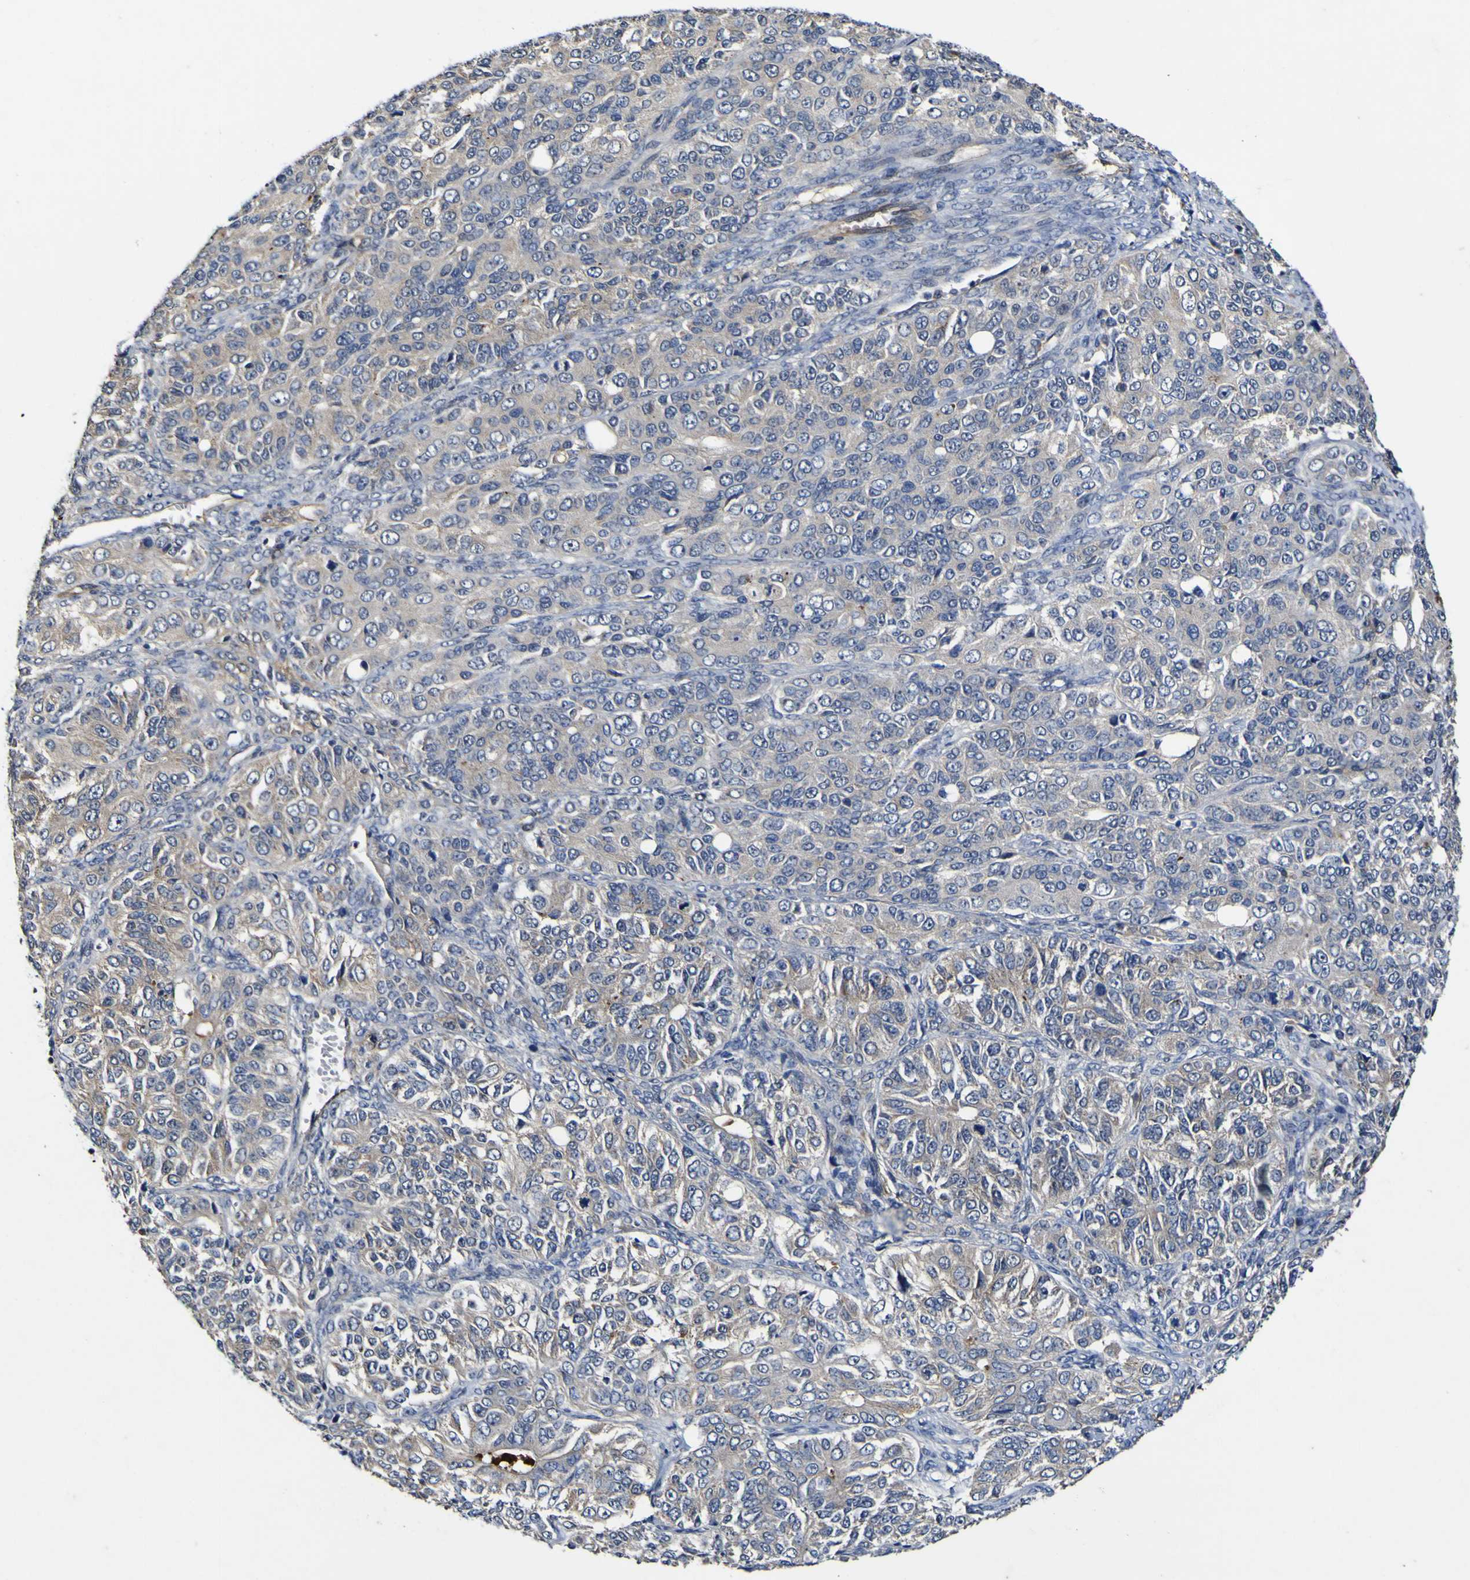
{"staining": {"intensity": "negative", "quantity": "none", "location": "none"}, "tissue": "ovarian cancer", "cell_type": "Tumor cells", "image_type": "cancer", "snomed": [{"axis": "morphology", "description": "Carcinoma, endometroid"}, {"axis": "topography", "description": "Ovary"}], "caption": "A histopathology image of human ovarian endometroid carcinoma is negative for staining in tumor cells.", "gene": "CCL2", "patient": {"sex": "female", "age": 51}}